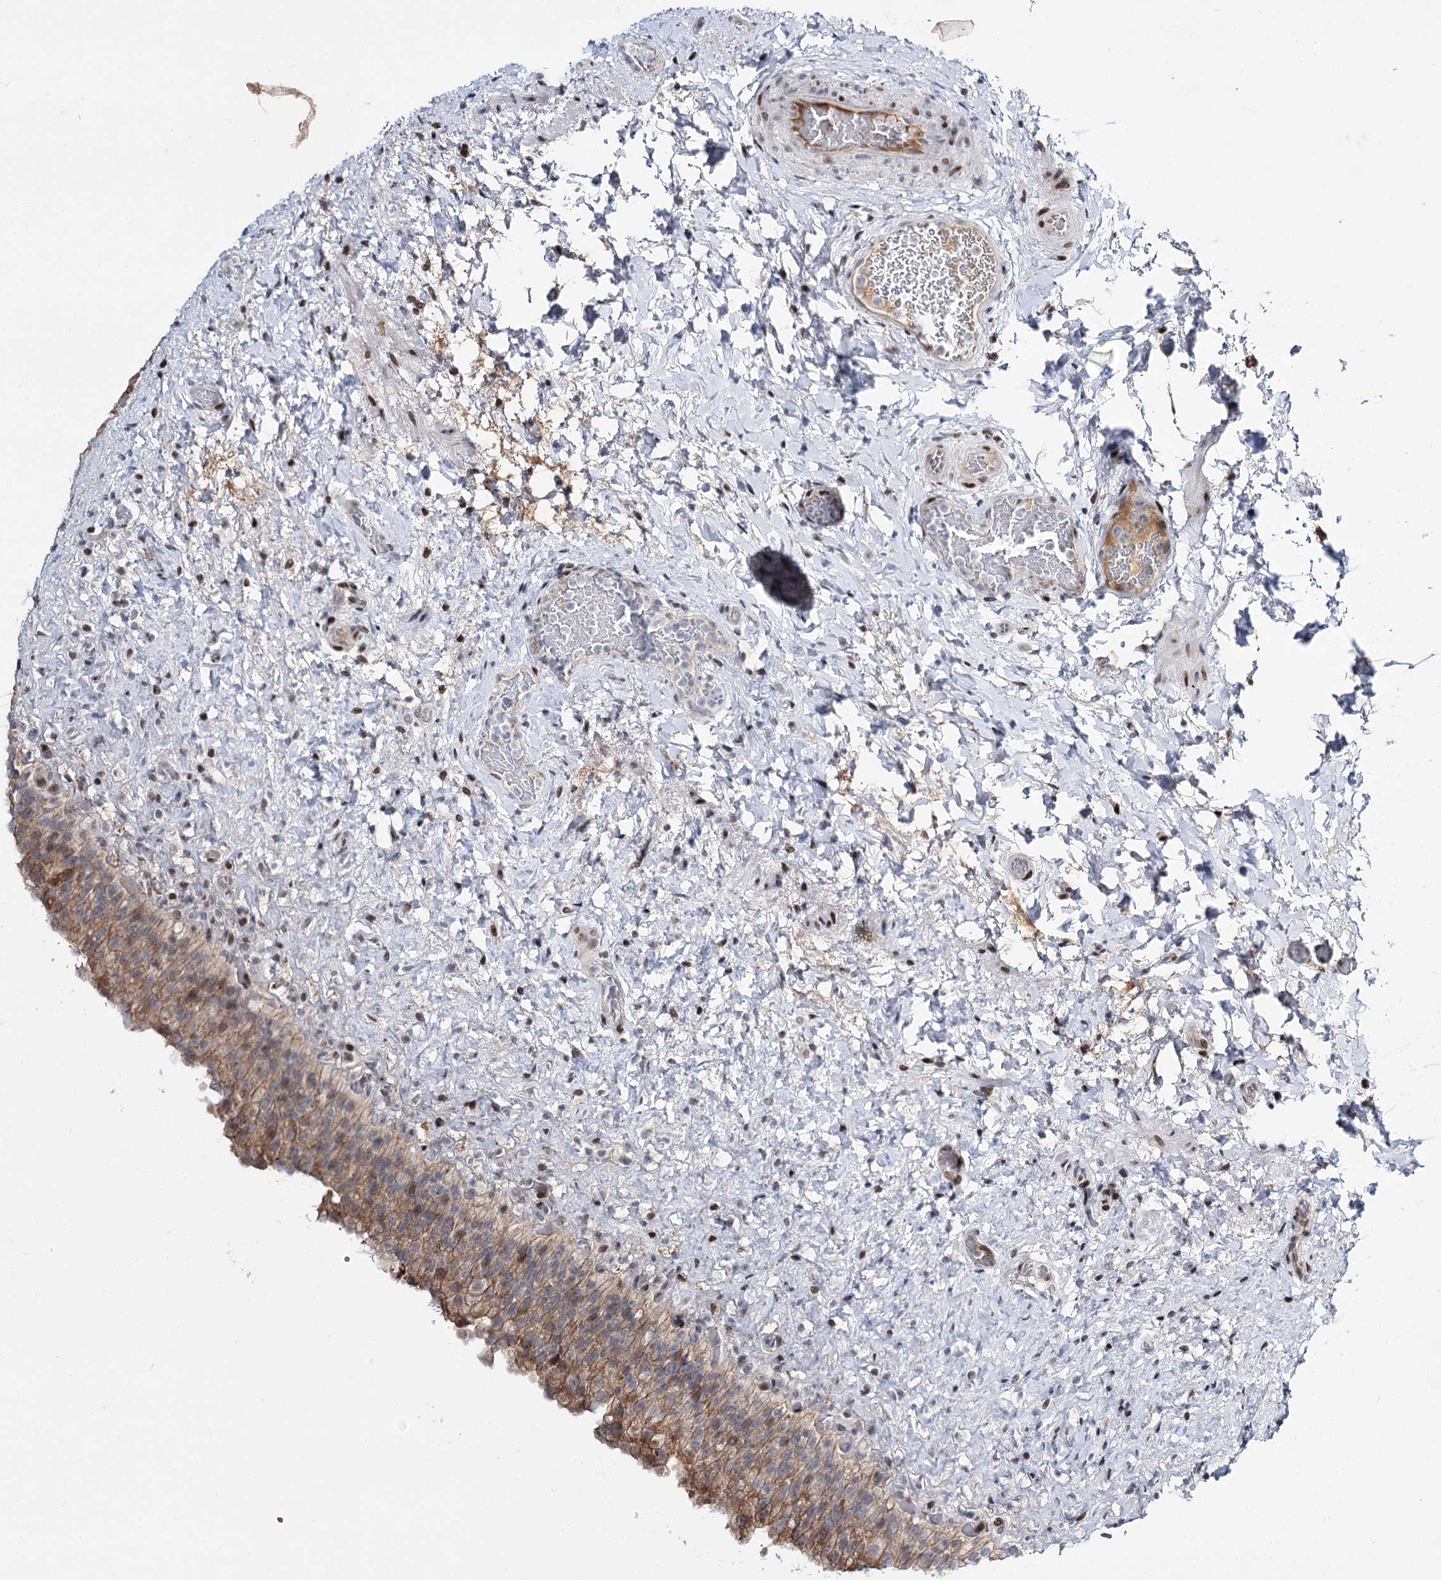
{"staining": {"intensity": "moderate", "quantity": ">75%", "location": "cytoplasmic/membranous,nuclear"}, "tissue": "urinary bladder", "cell_type": "Urothelial cells", "image_type": "normal", "snomed": [{"axis": "morphology", "description": "Normal tissue, NOS"}, {"axis": "topography", "description": "Urinary bladder"}], "caption": "Moderate cytoplasmic/membranous,nuclear protein staining is appreciated in about >75% of urothelial cells in urinary bladder.", "gene": "ITFG2", "patient": {"sex": "female", "age": 27}}